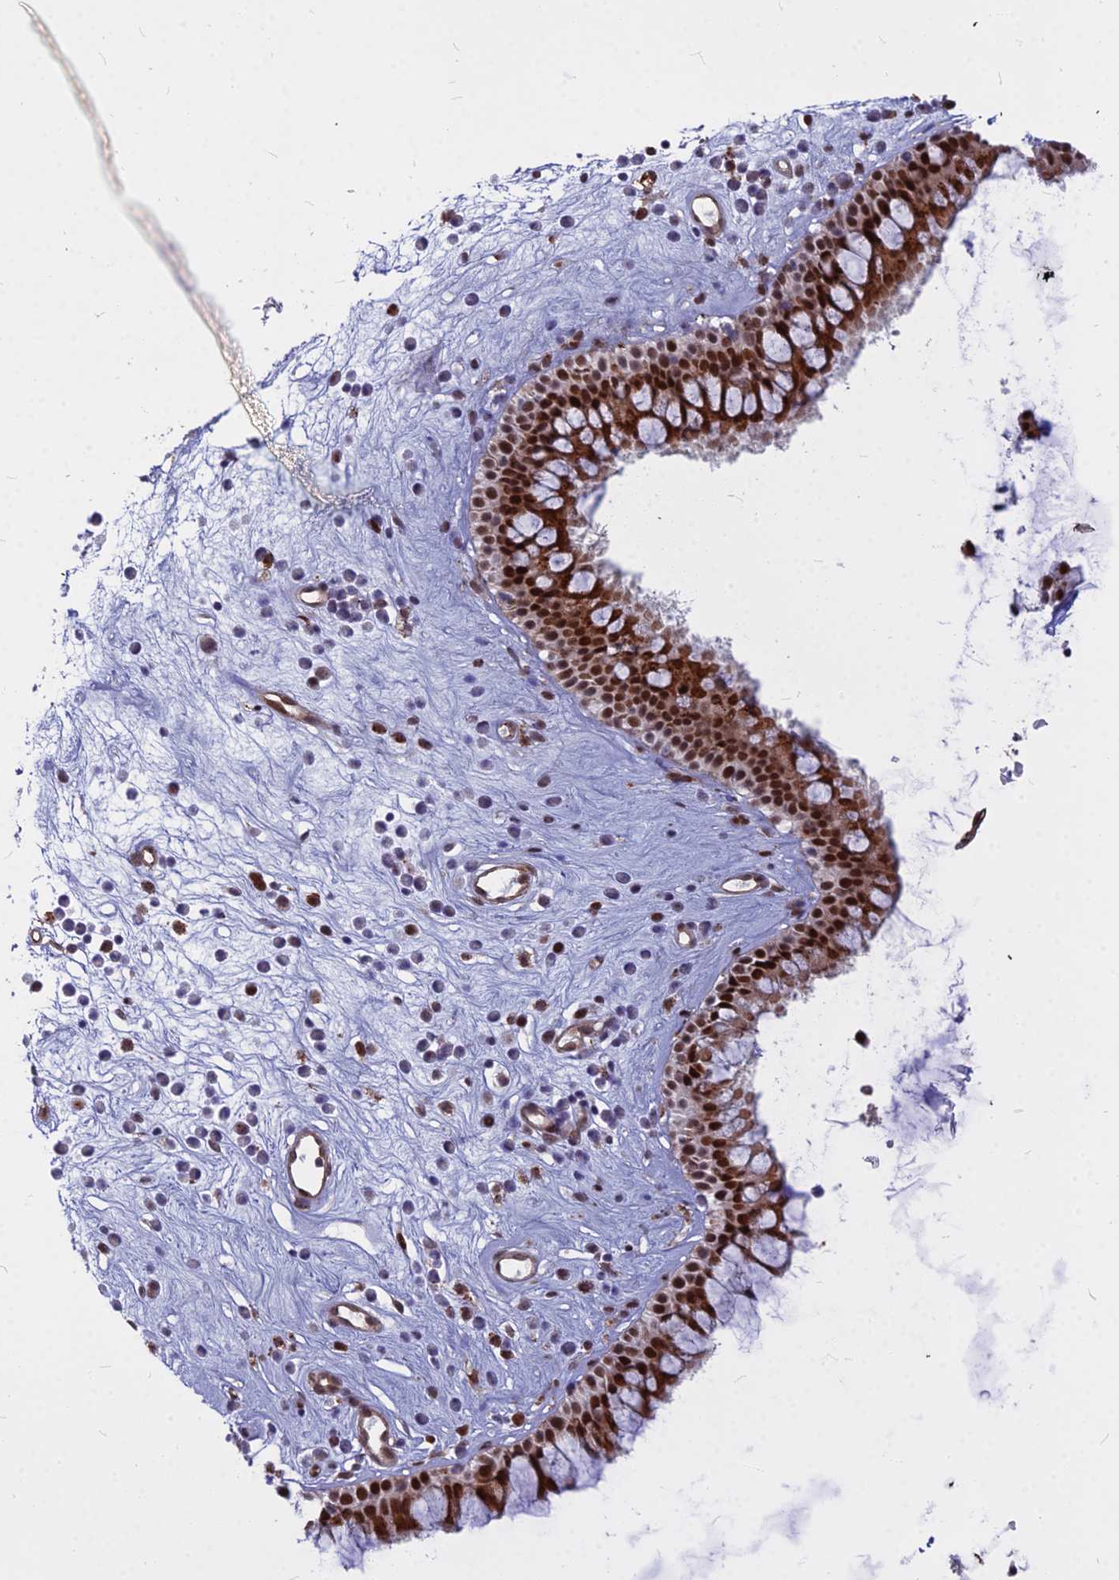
{"staining": {"intensity": "strong", "quantity": ">75%", "location": "cytoplasmic/membranous,nuclear"}, "tissue": "nasopharynx", "cell_type": "Respiratory epithelial cells", "image_type": "normal", "snomed": [{"axis": "morphology", "description": "Normal tissue, NOS"}, {"axis": "morphology", "description": "Inflammation, NOS"}, {"axis": "topography", "description": "Nasopharynx"}], "caption": "A high amount of strong cytoplasmic/membranous,nuclear expression is identified in approximately >75% of respiratory epithelial cells in normal nasopharynx. The staining is performed using DAB brown chromogen to label protein expression. The nuclei are counter-stained blue using hematoxylin.", "gene": "ALG10B", "patient": {"sex": "male", "age": 29}}